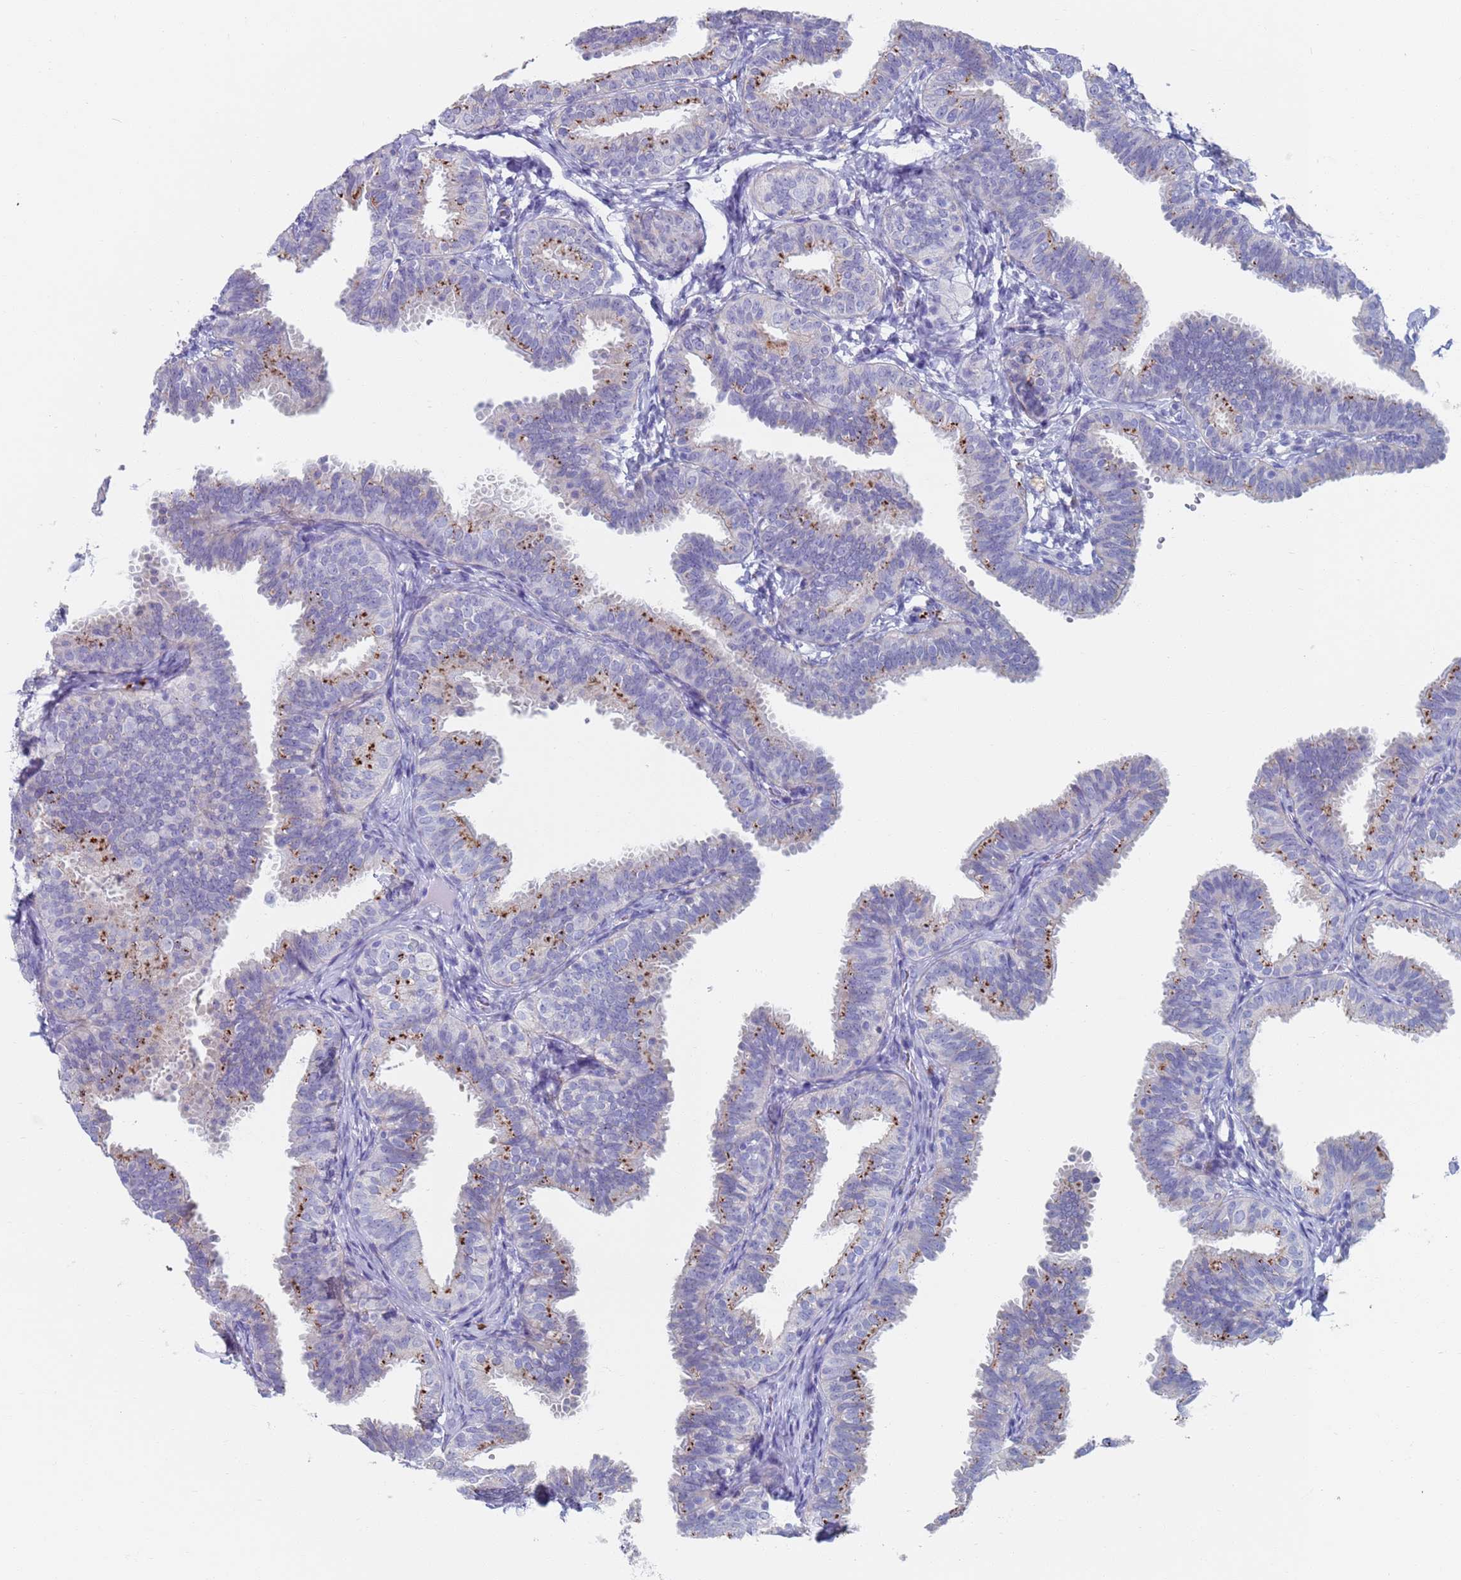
{"staining": {"intensity": "moderate", "quantity": "<25%", "location": "cytoplasmic/membranous"}, "tissue": "fallopian tube", "cell_type": "Glandular cells", "image_type": "normal", "snomed": [{"axis": "morphology", "description": "Normal tissue, NOS"}, {"axis": "topography", "description": "Fallopian tube"}], "caption": "Immunohistochemistry (DAB) staining of benign human fallopian tube displays moderate cytoplasmic/membranous protein expression in about <25% of glandular cells. The protein of interest is shown in brown color, while the nuclei are stained blue.", "gene": "FUCA1", "patient": {"sex": "female", "age": 35}}